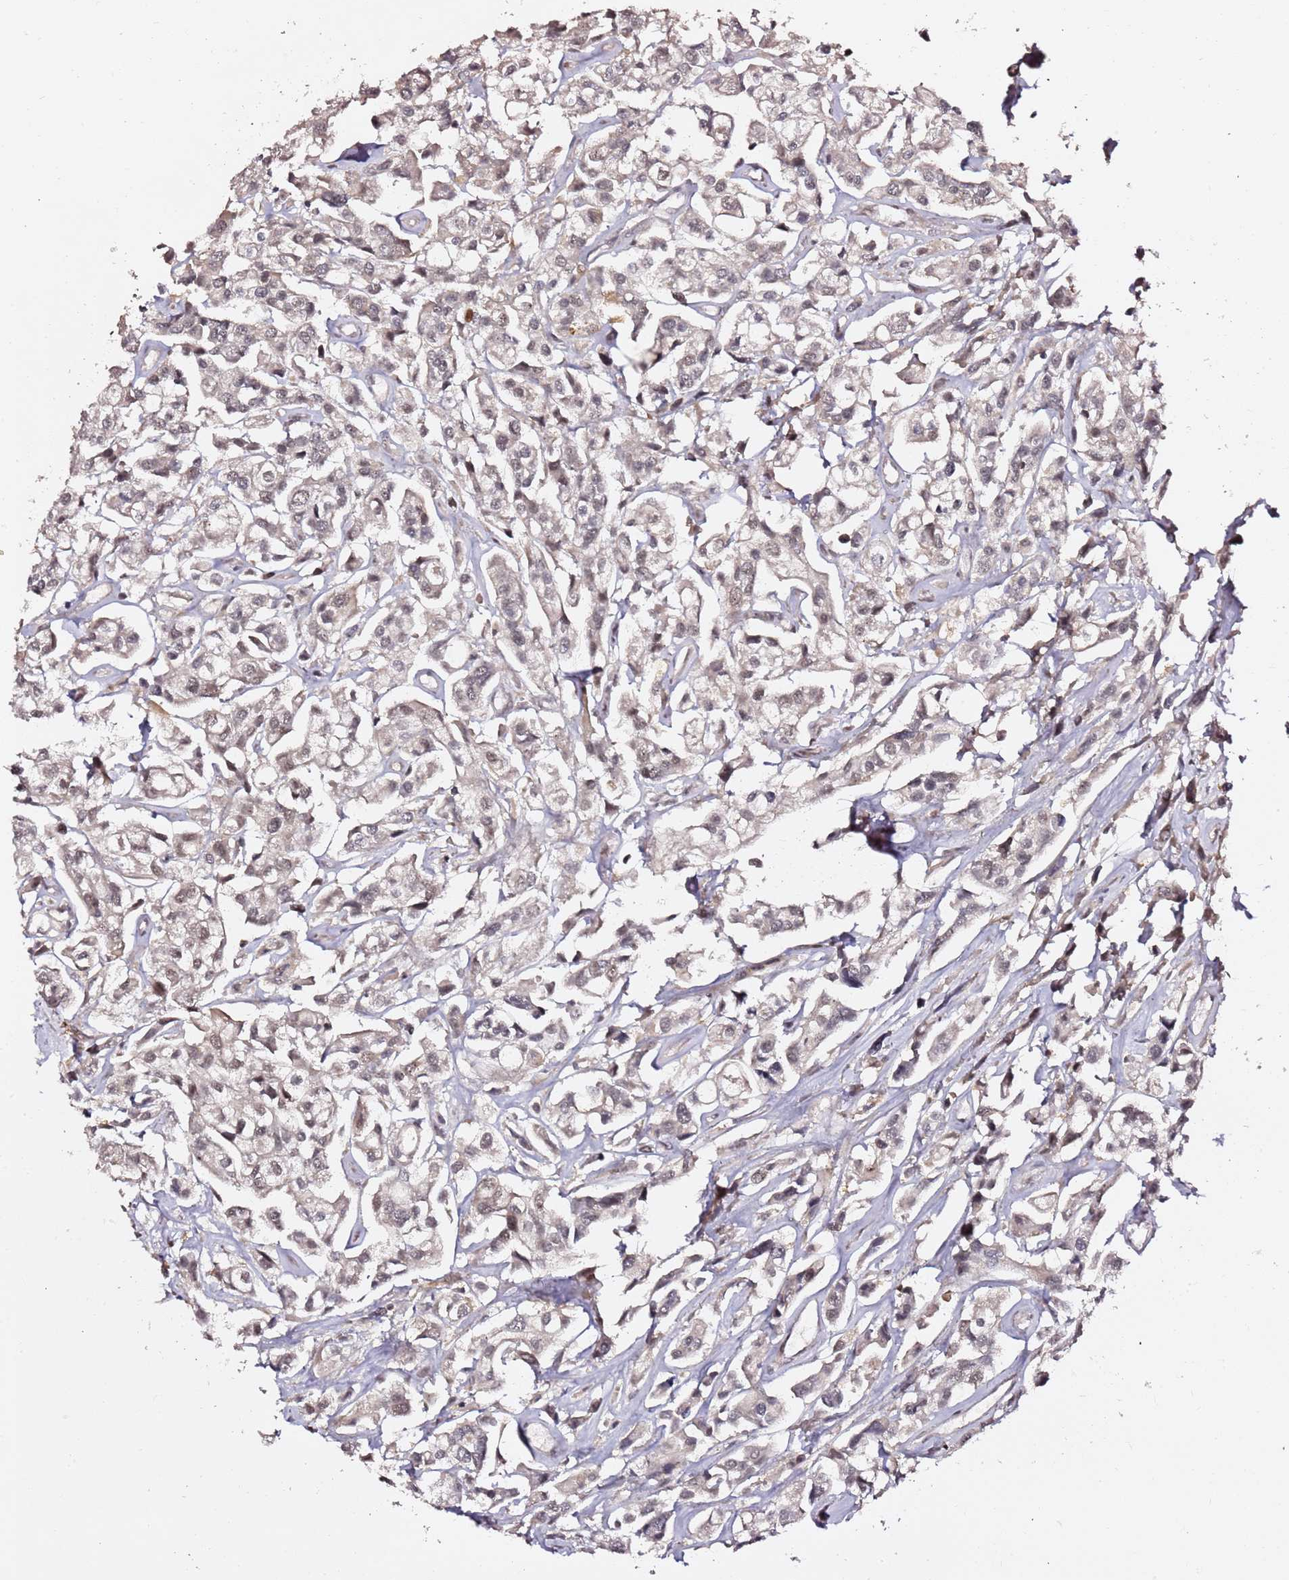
{"staining": {"intensity": "weak", "quantity": "25%-75%", "location": "nuclear"}, "tissue": "urothelial cancer", "cell_type": "Tumor cells", "image_type": "cancer", "snomed": [{"axis": "morphology", "description": "Urothelial carcinoma, High grade"}, {"axis": "topography", "description": "Urinary bladder"}], "caption": "A photomicrograph of human urothelial cancer stained for a protein reveals weak nuclear brown staining in tumor cells.", "gene": "OR5V1", "patient": {"sex": "male", "age": 67}}